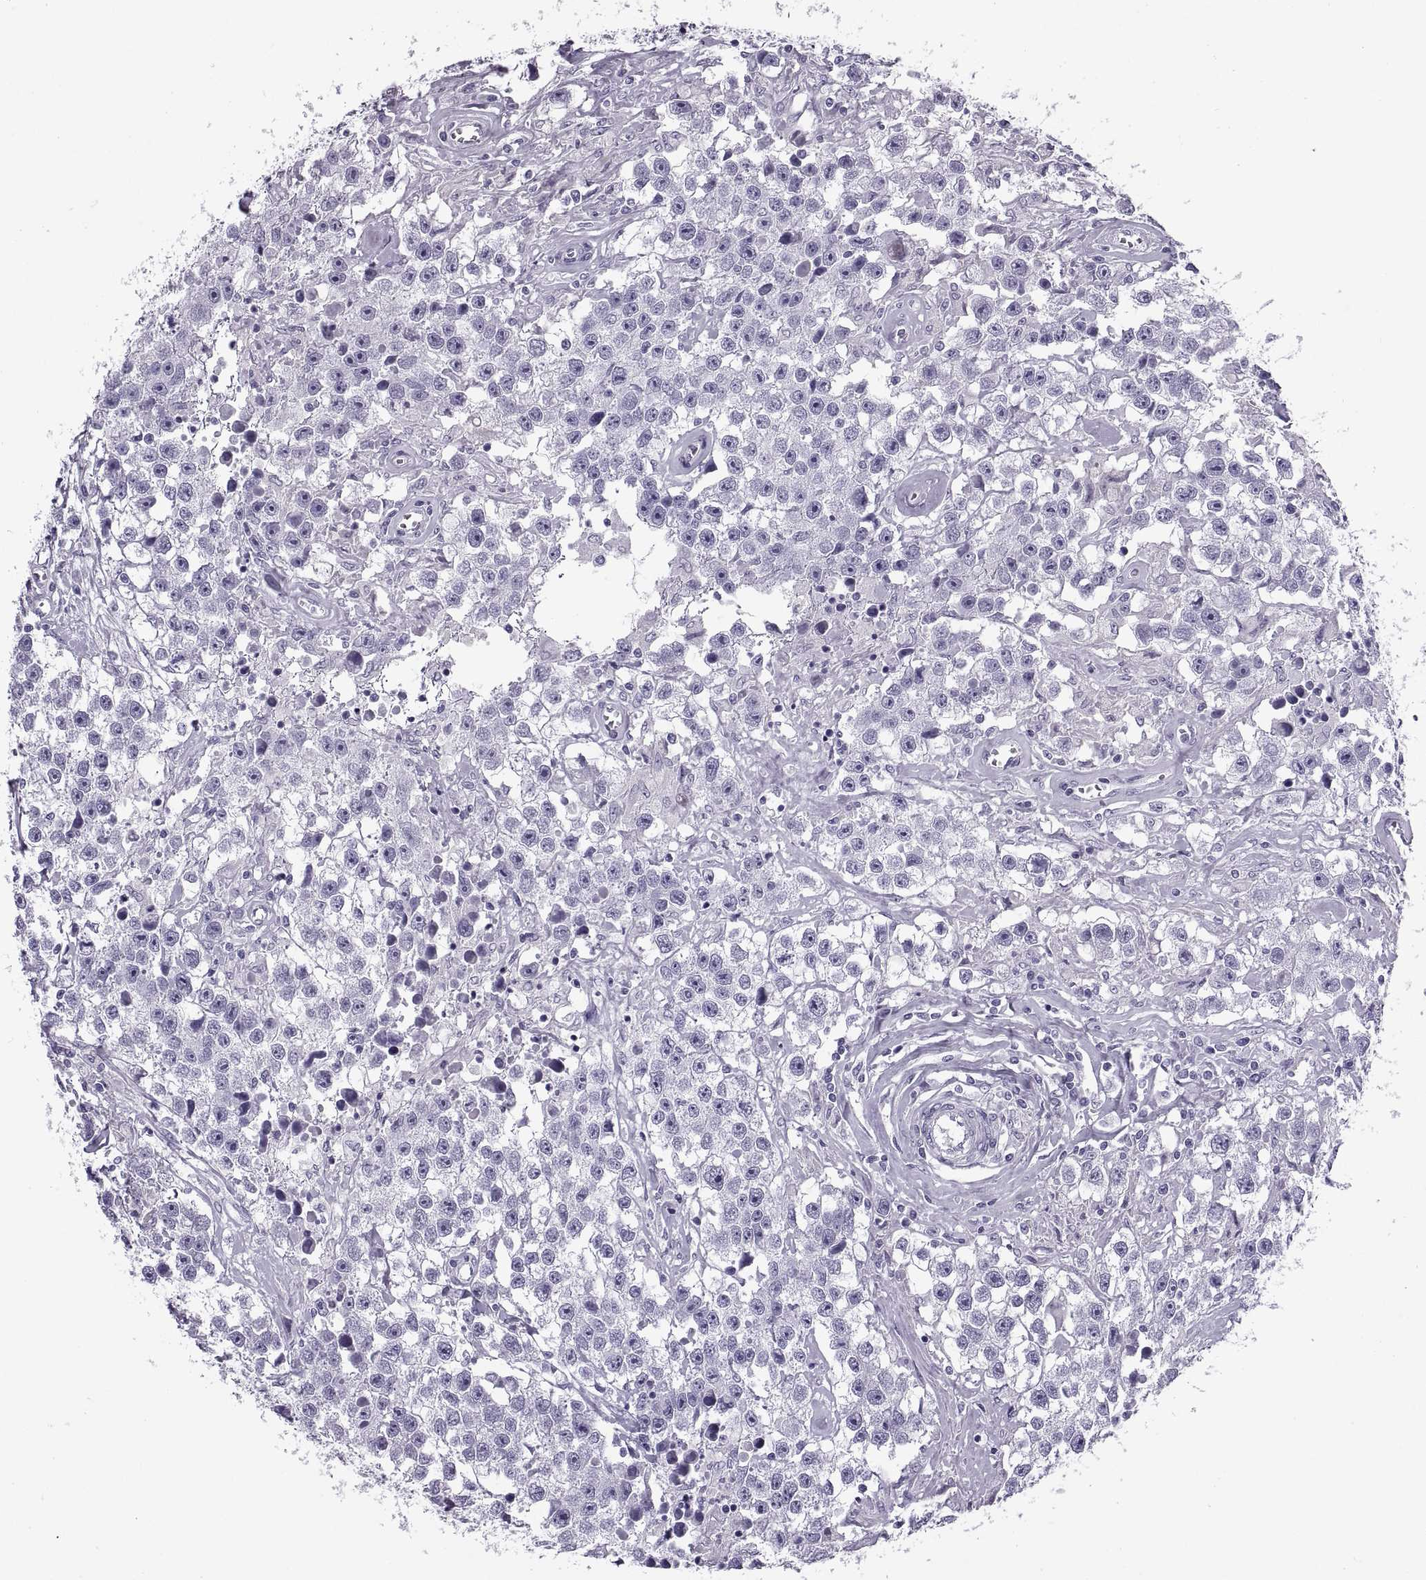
{"staining": {"intensity": "negative", "quantity": "none", "location": "none"}, "tissue": "testis cancer", "cell_type": "Tumor cells", "image_type": "cancer", "snomed": [{"axis": "morphology", "description": "Seminoma, NOS"}, {"axis": "topography", "description": "Testis"}], "caption": "This is an immunohistochemistry micrograph of testis cancer. There is no positivity in tumor cells.", "gene": "RLBP1", "patient": {"sex": "male", "age": 43}}